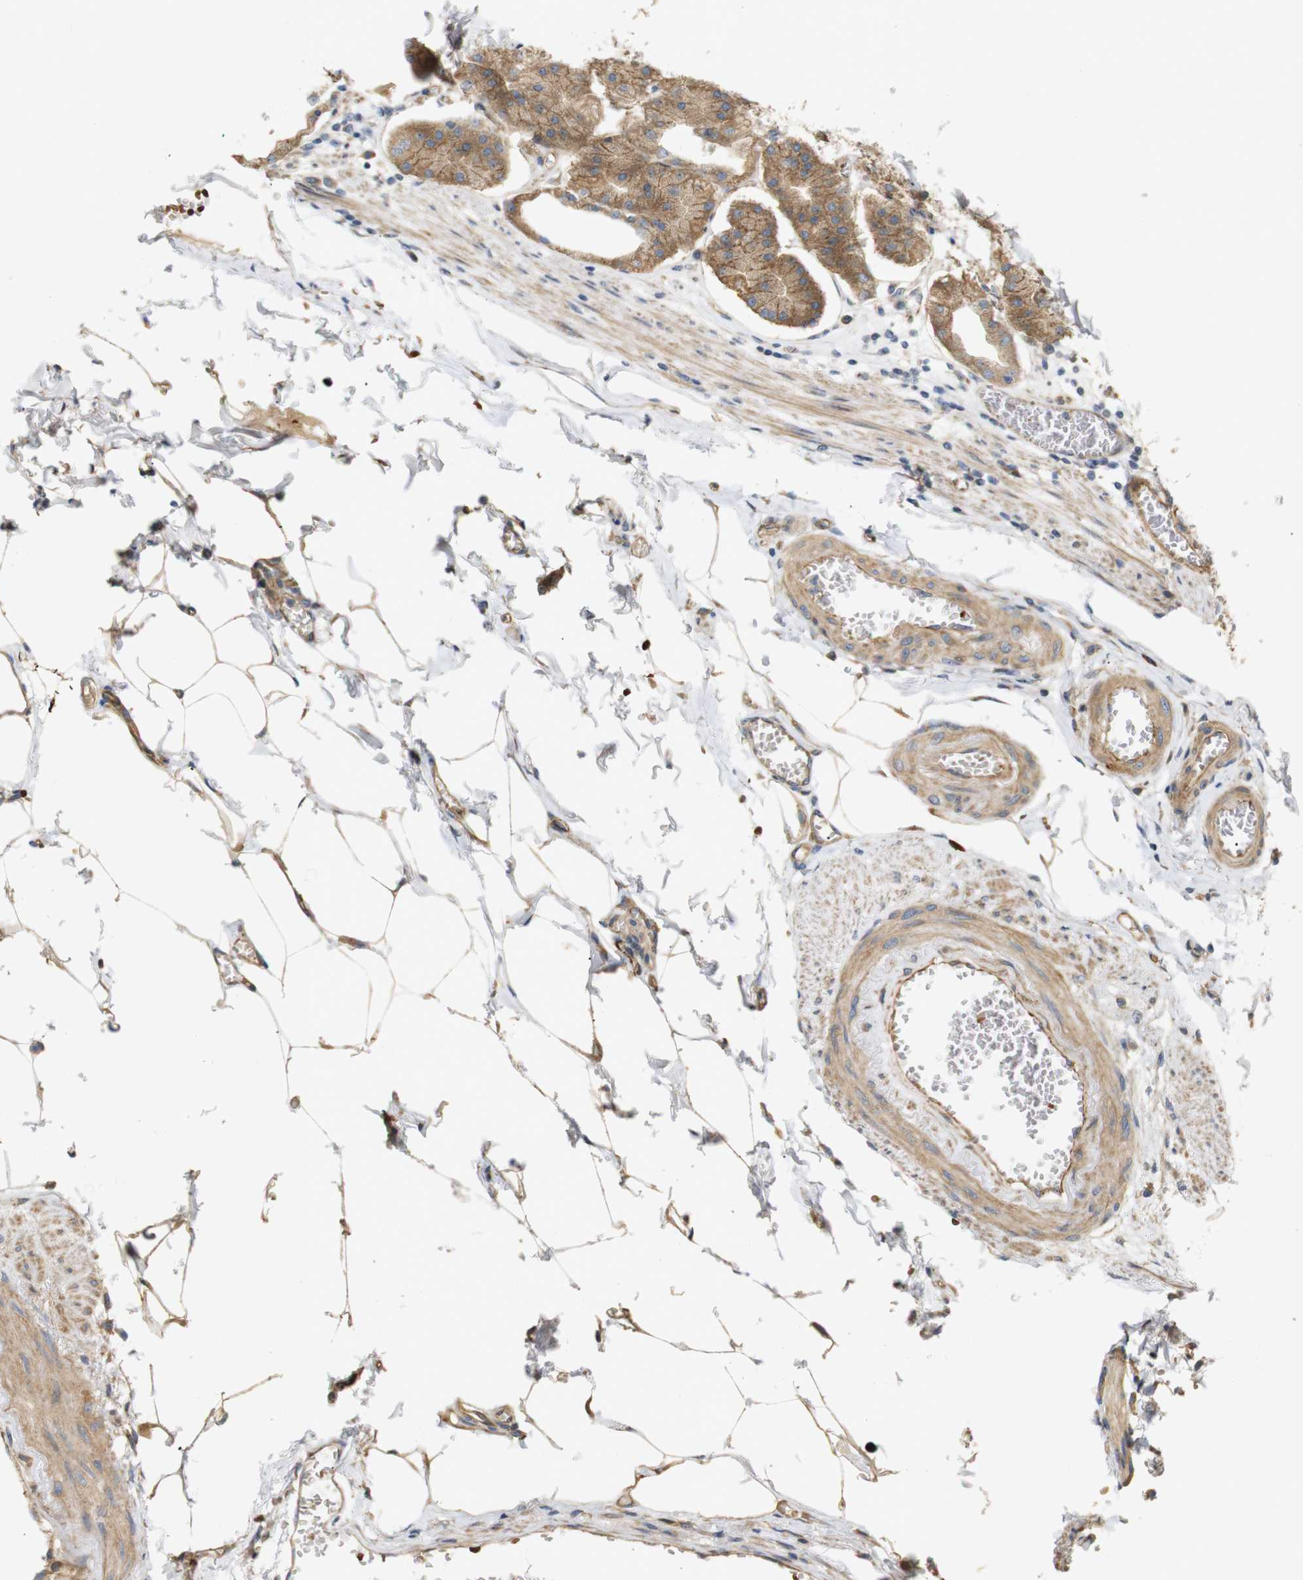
{"staining": {"intensity": "moderate", "quantity": ">75%", "location": "cytoplasmic/membranous"}, "tissue": "stomach", "cell_type": "Glandular cells", "image_type": "normal", "snomed": [{"axis": "morphology", "description": "Normal tissue, NOS"}, {"axis": "topography", "description": "Stomach, lower"}], "caption": "The photomicrograph shows immunohistochemical staining of unremarkable stomach. There is moderate cytoplasmic/membranous expression is identified in approximately >75% of glandular cells.", "gene": "RPTOR", "patient": {"sex": "male", "age": 71}}